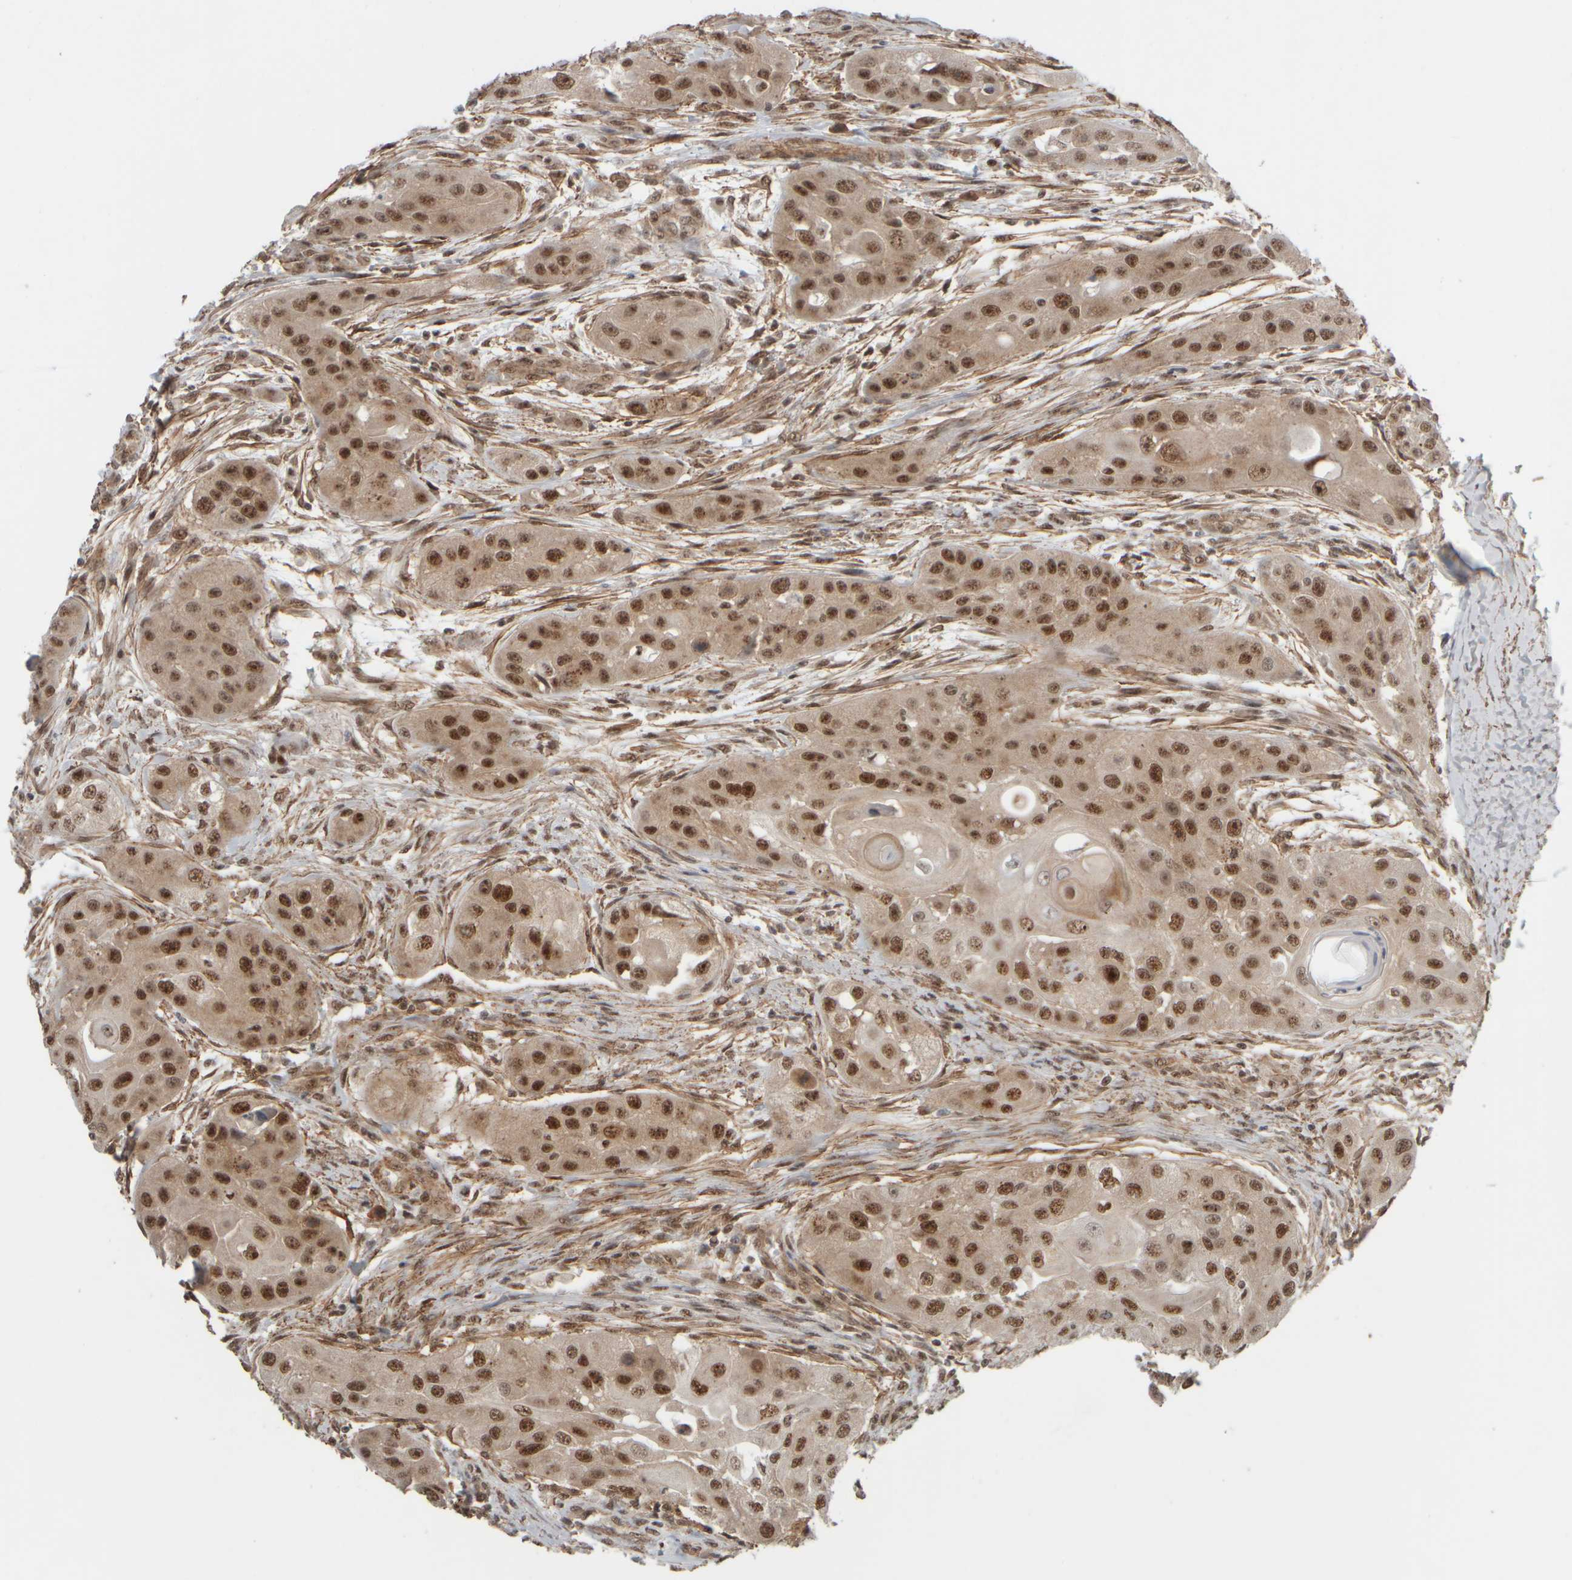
{"staining": {"intensity": "moderate", "quantity": ">75%", "location": "nuclear"}, "tissue": "head and neck cancer", "cell_type": "Tumor cells", "image_type": "cancer", "snomed": [{"axis": "morphology", "description": "Normal tissue, NOS"}, {"axis": "morphology", "description": "Squamous cell carcinoma, NOS"}, {"axis": "topography", "description": "Skeletal muscle"}, {"axis": "topography", "description": "Head-Neck"}], "caption": "Immunohistochemical staining of human head and neck squamous cell carcinoma demonstrates moderate nuclear protein staining in about >75% of tumor cells.", "gene": "SYNRG", "patient": {"sex": "male", "age": 51}}